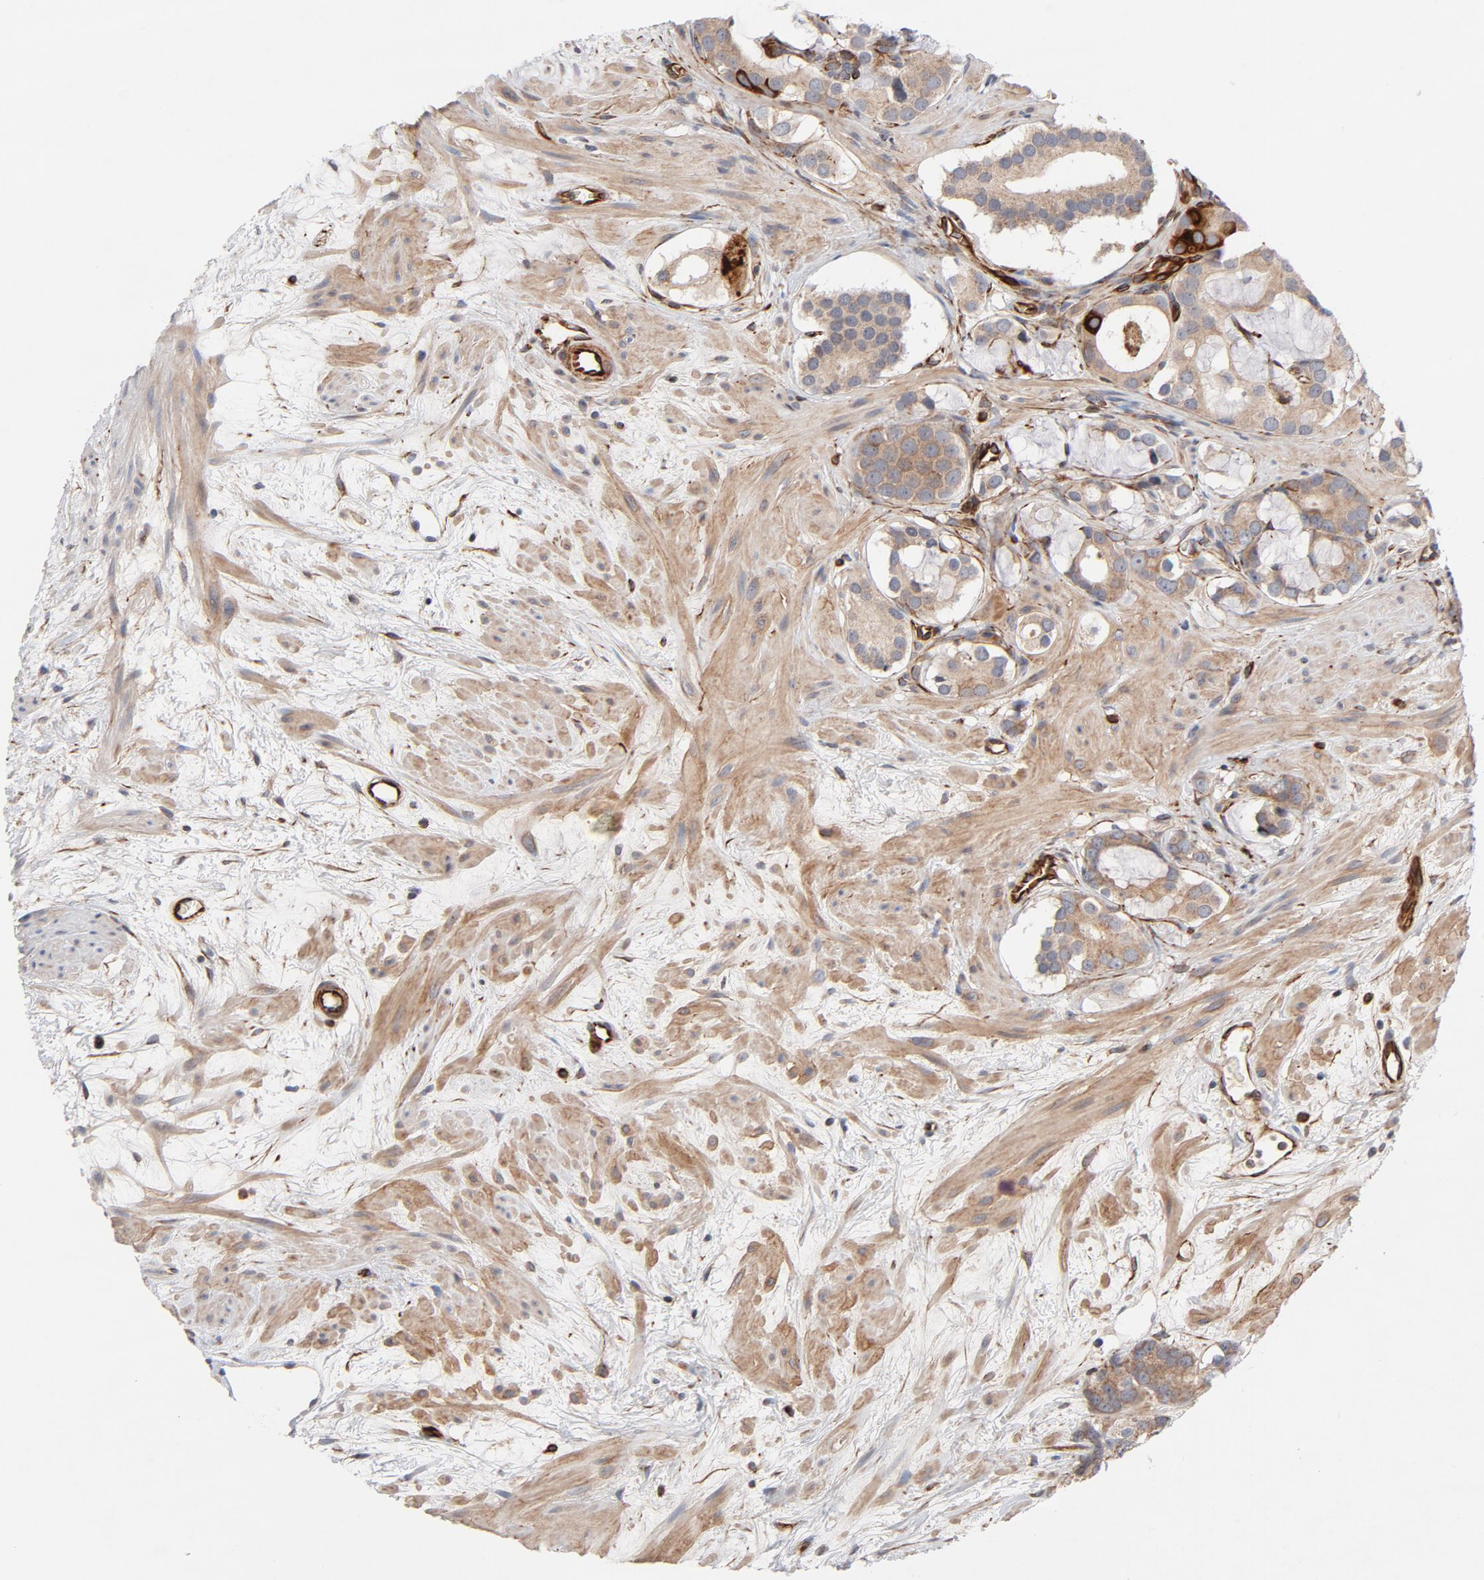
{"staining": {"intensity": "moderate", "quantity": ">75%", "location": "cytoplasmic/membranous"}, "tissue": "prostate cancer", "cell_type": "Tumor cells", "image_type": "cancer", "snomed": [{"axis": "morphology", "description": "Adenocarcinoma, Low grade"}, {"axis": "topography", "description": "Prostate"}], "caption": "Protein staining reveals moderate cytoplasmic/membranous positivity in about >75% of tumor cells in prostate cancer. (Brightfield microscopy of DAB IHC at high magnification).", "gene": "DNAAF2", "patient": {"sex": "male", "age": 57}}